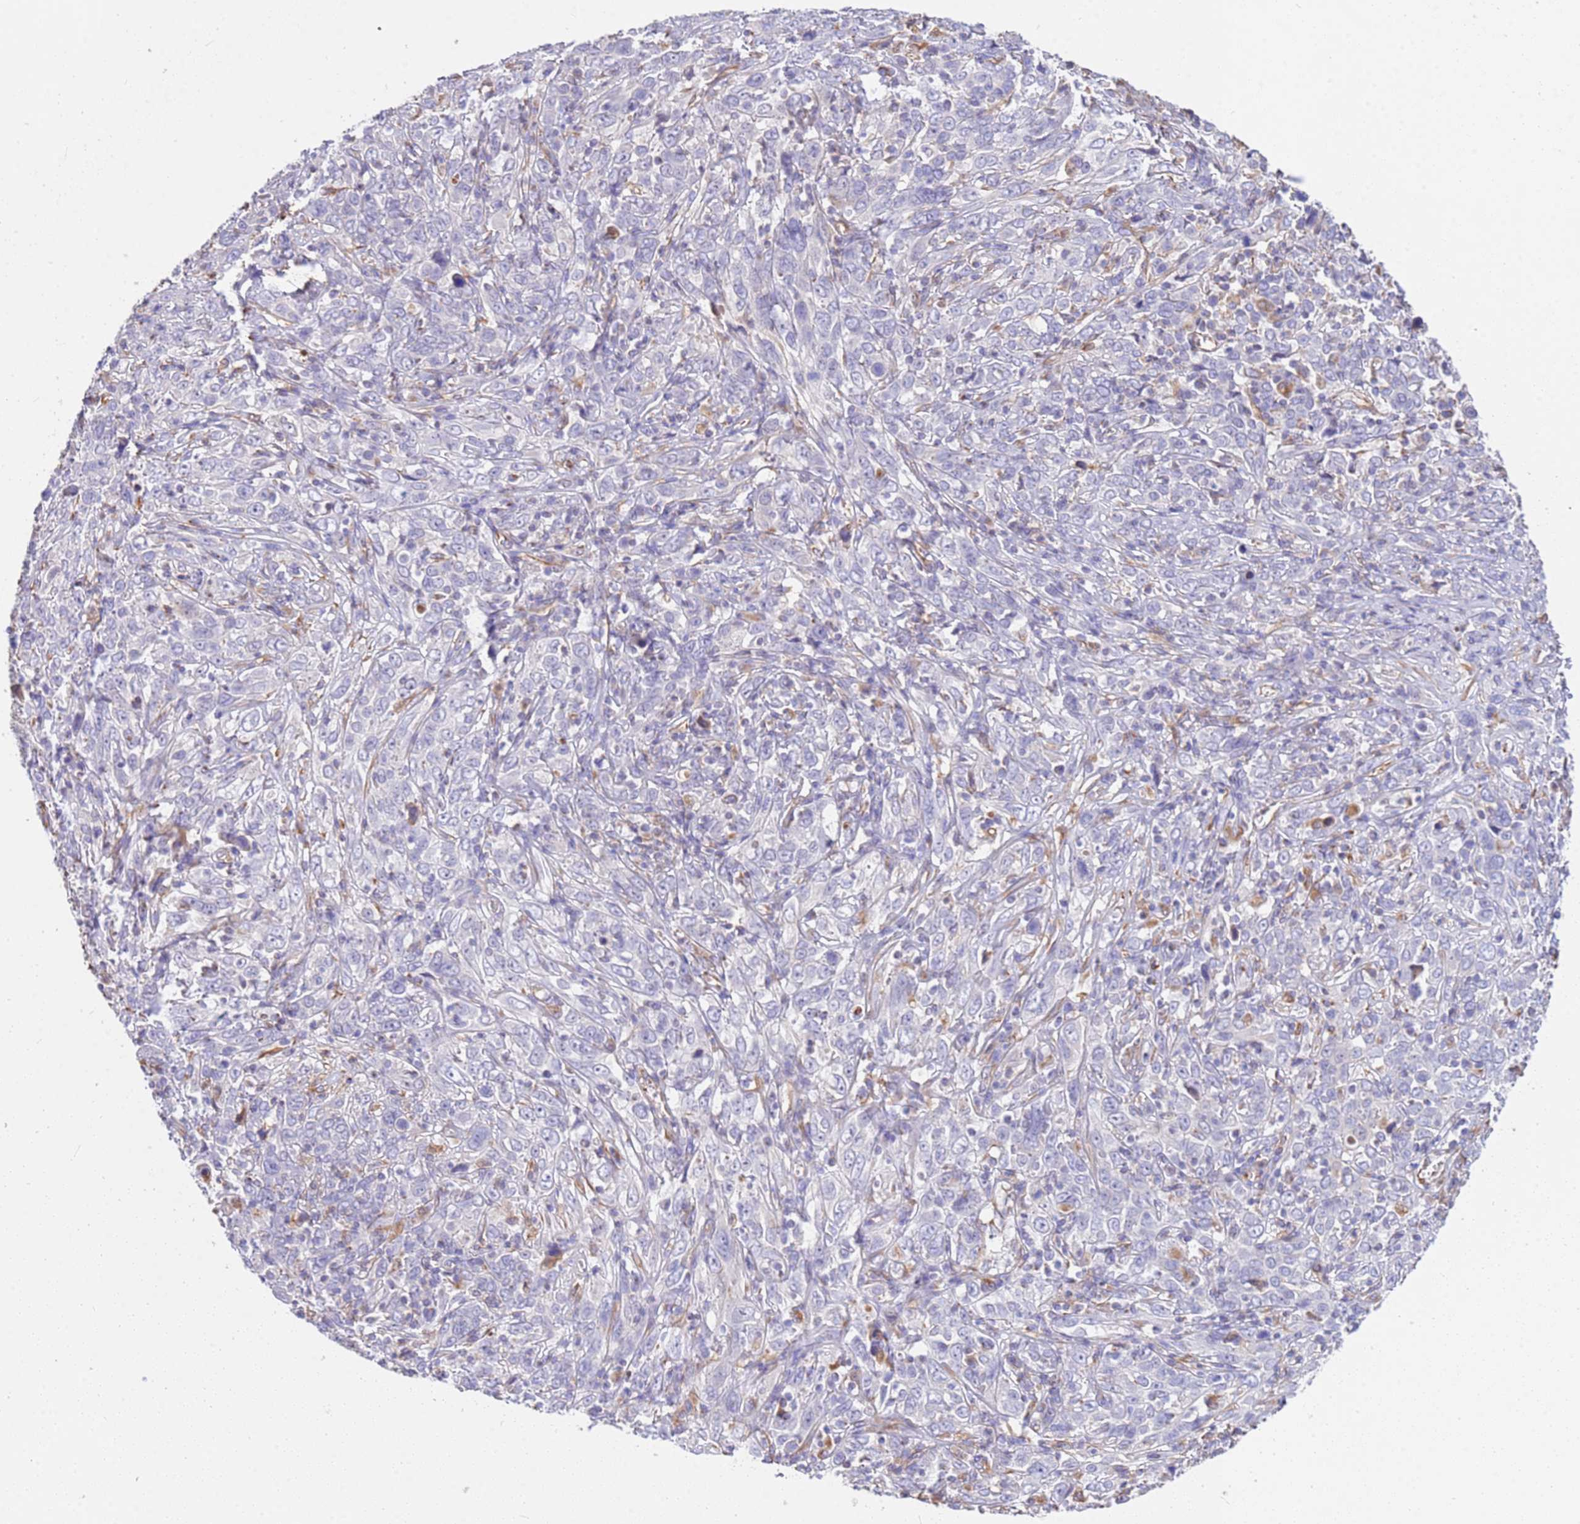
{"staining": {"intensity": "negative", "quantity": "none", "location": "none"}, "tissue": "cervical cancer", "cell_type": "Tumor cells", "image_type": "cancer", "snomed": [{"axis": "morphology", "description": "Squamous cell carcinoma, NOS"}, {"axis": "topography", "description": "Cervix"}], "caption": "Histopathology image shows no protein positivity in tumor cells of squamous cell carcinoma (cervical) tissue.", "gene": "TCEAL3", "patient": {"sex": "female", "age": 46}}